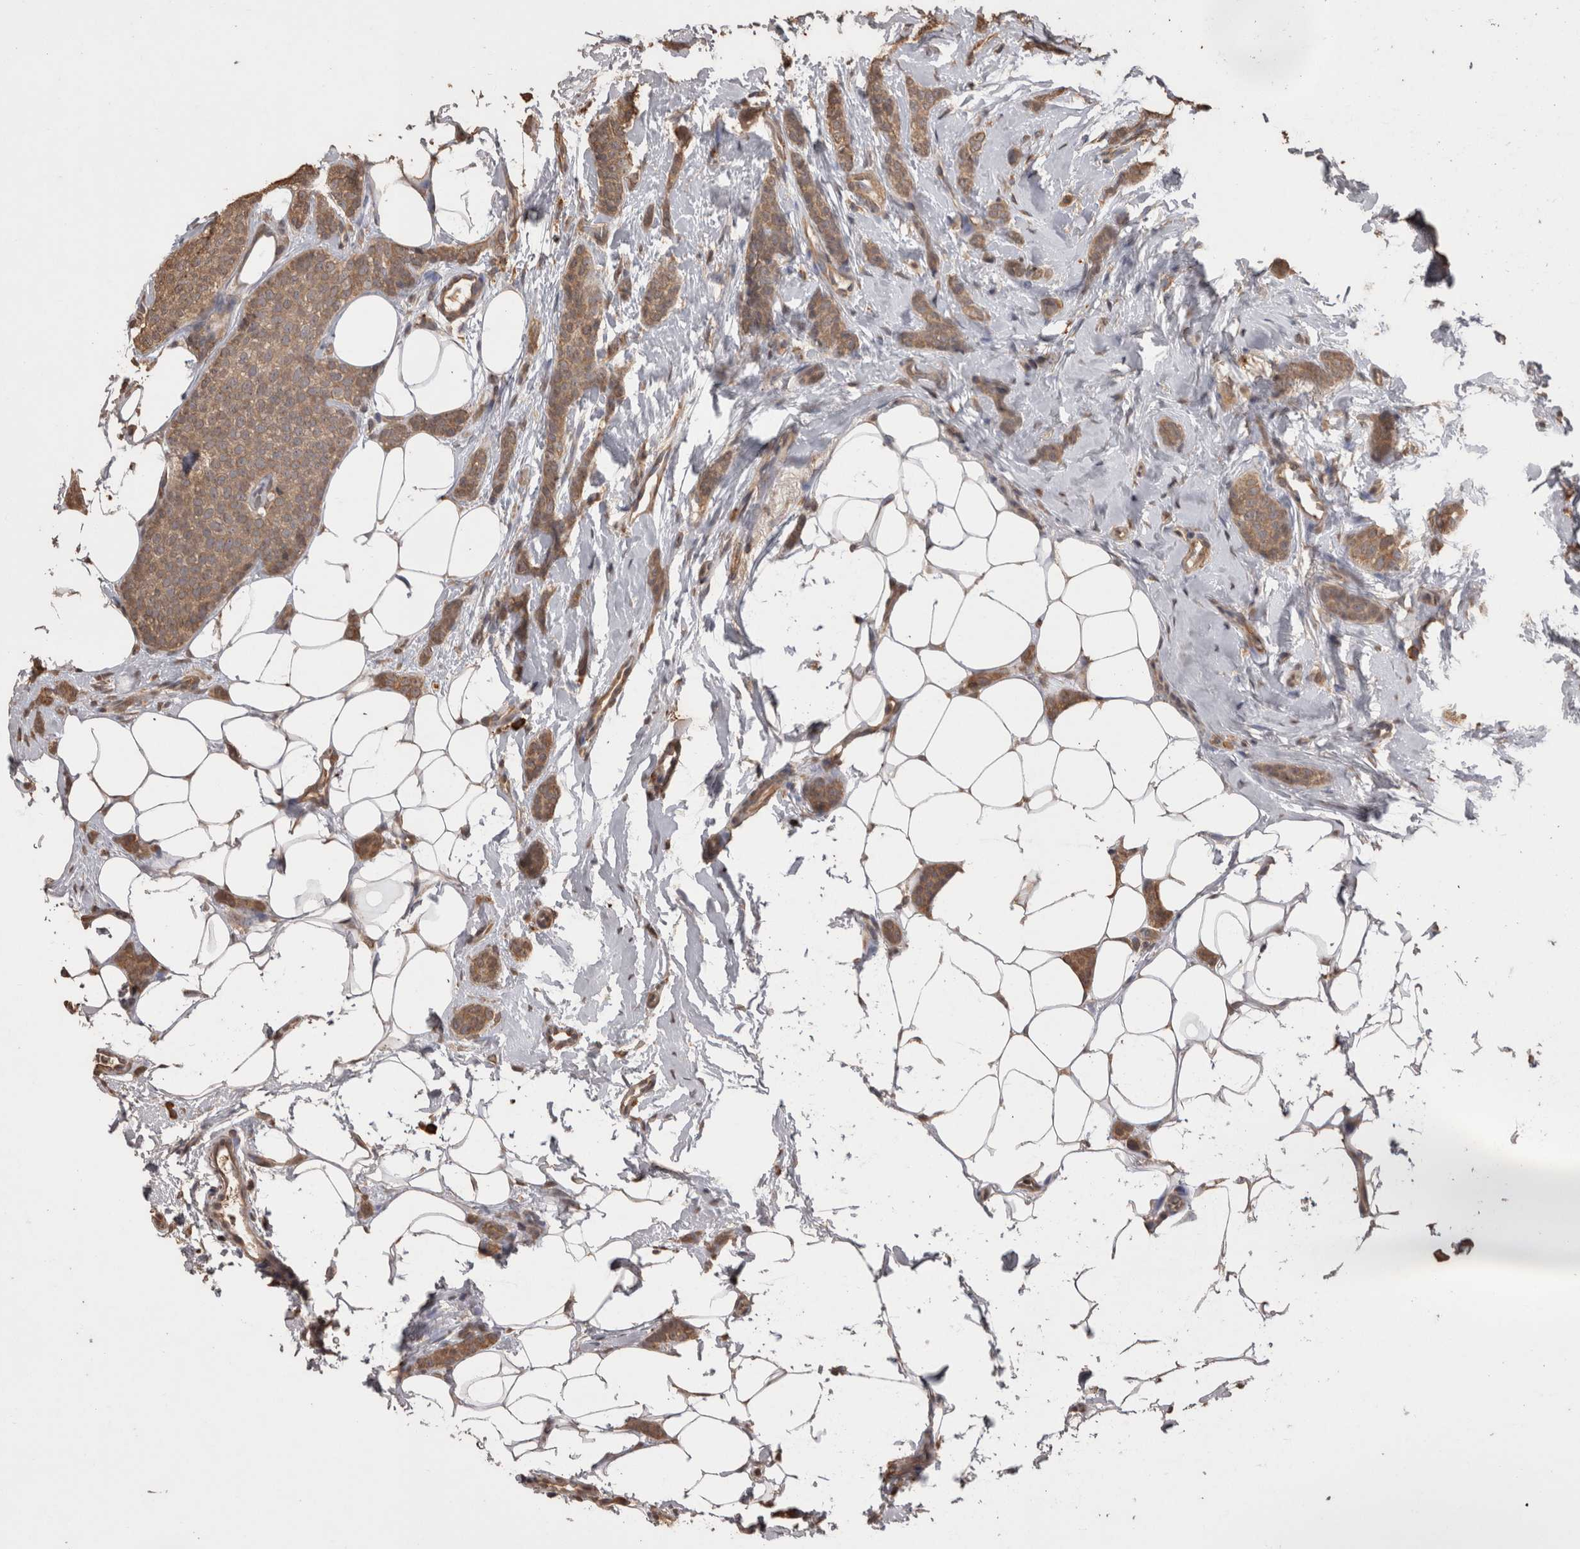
{"staining": {"intensity": "moderate", "quantity": ">75%", "location": "cytoplasmic/membranous"}, "tissue": "breast cancer", "cell_type": "Tumor cells", "image_type": "cancer", "snomed": [{"axis": "morphology", "description": "Lobular carcinoma"}, {"axis": "topography", "description": "Skin"}, {"axis": "topography", "description": "Breast"}], "caption": "Protein expression analysis of human breast cancer reveals moderate cytoplasmic/membranous expression in about >75% of tumor cells. Ihc stains the protein in brown and the nuclei are stained blue.", "gene": "SOCS5", "patient": {"sex": "female", "age": 46}}